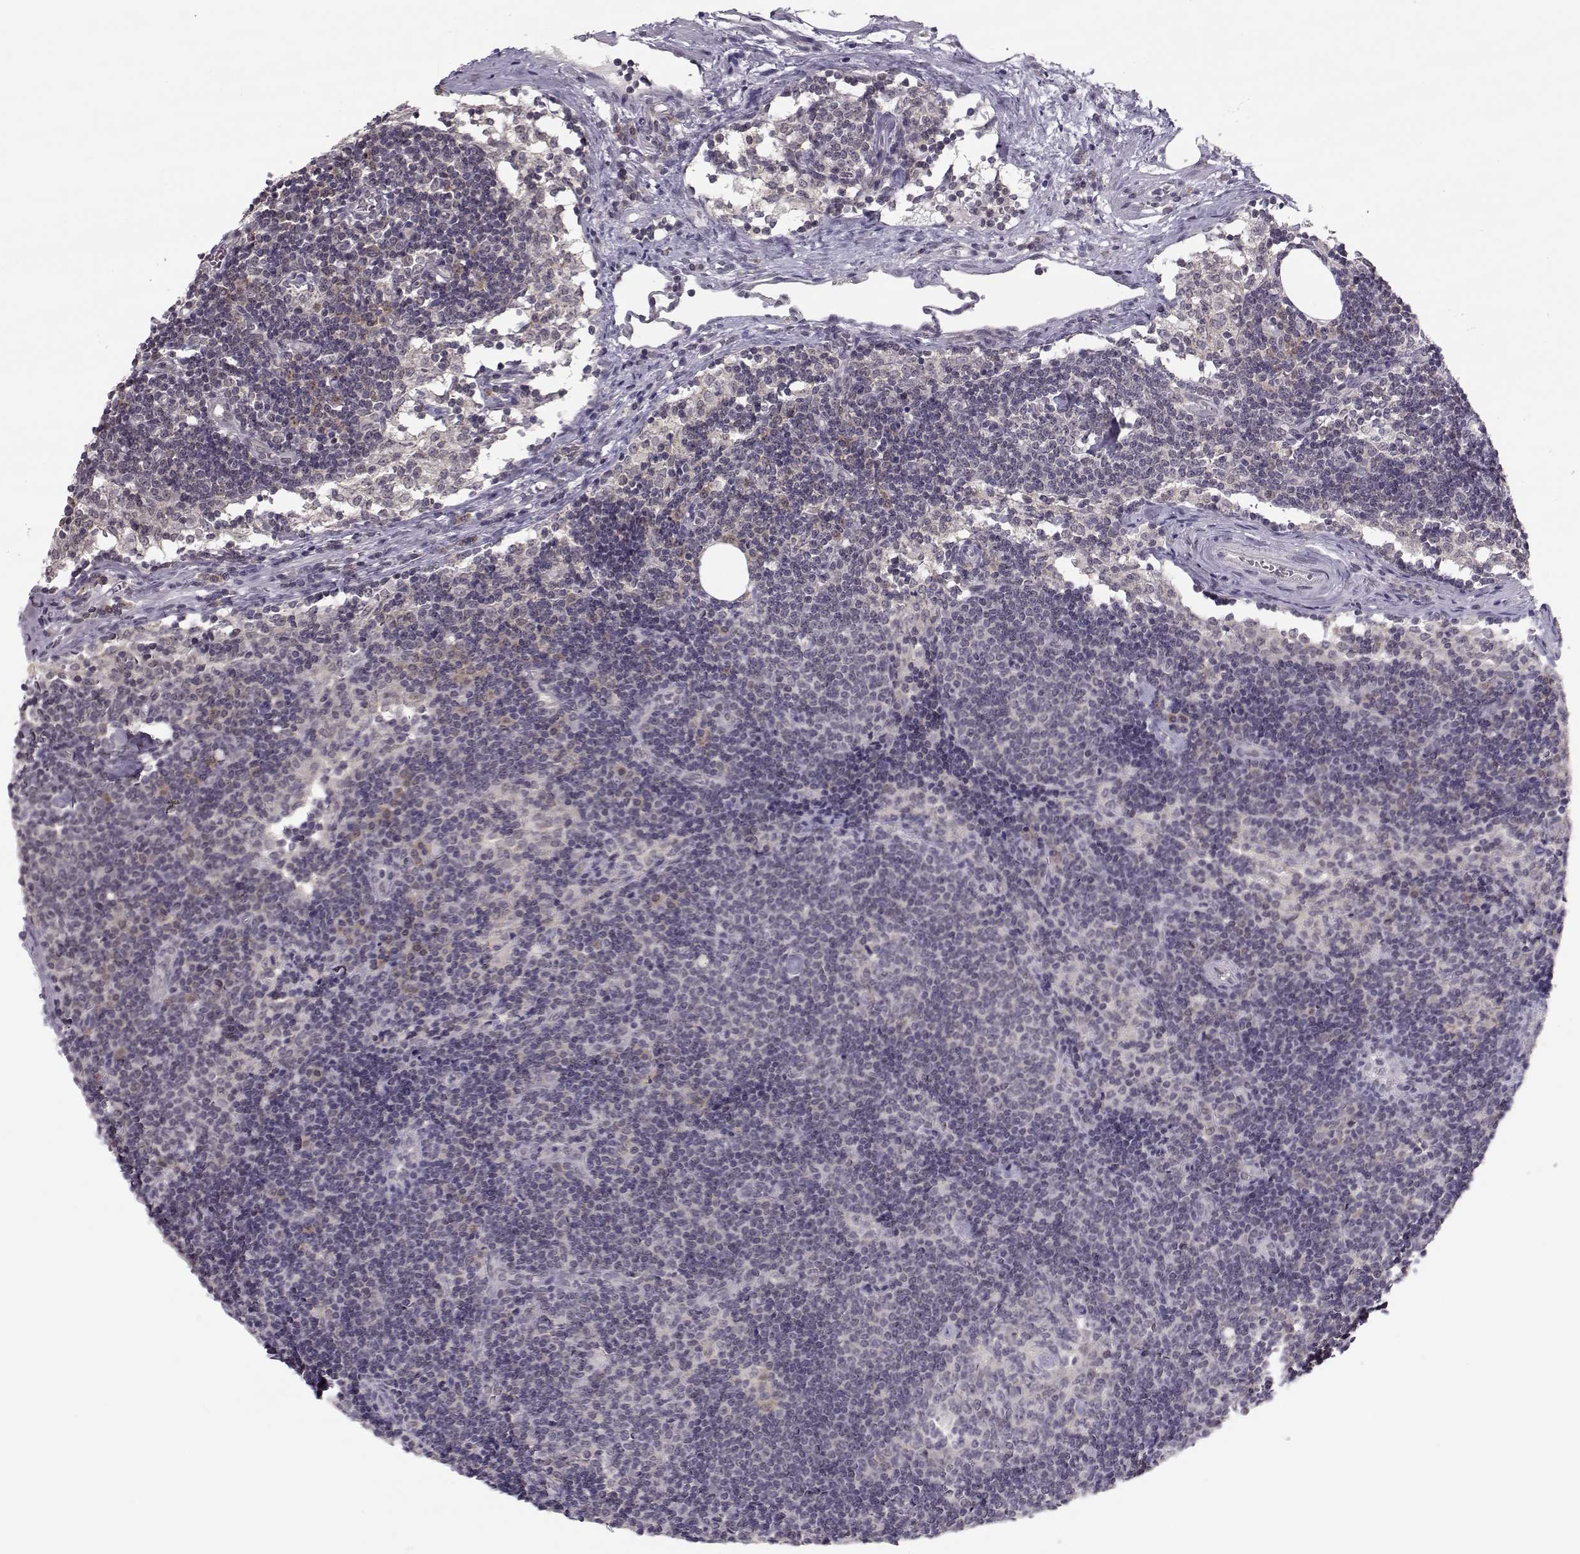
{"staining": {"intensity": "negative", "quantity": "none", "location": "none"}, "tissue": "lymph node", "cell_type": "Germinal center cells", "image_type": "normal", "snomed": [{"axis": "morphology", "description": "Normal tissue, NOS"}, {"axis": "topography", "description": "Lymph node"}], "caption": "A high-resolution image shows immunohistochemistry staining of normal lymph node, which displays no significant staining in germinal center cells.", "gene": "KIF13B", "patient": {"sex": "female", "age": 34}}